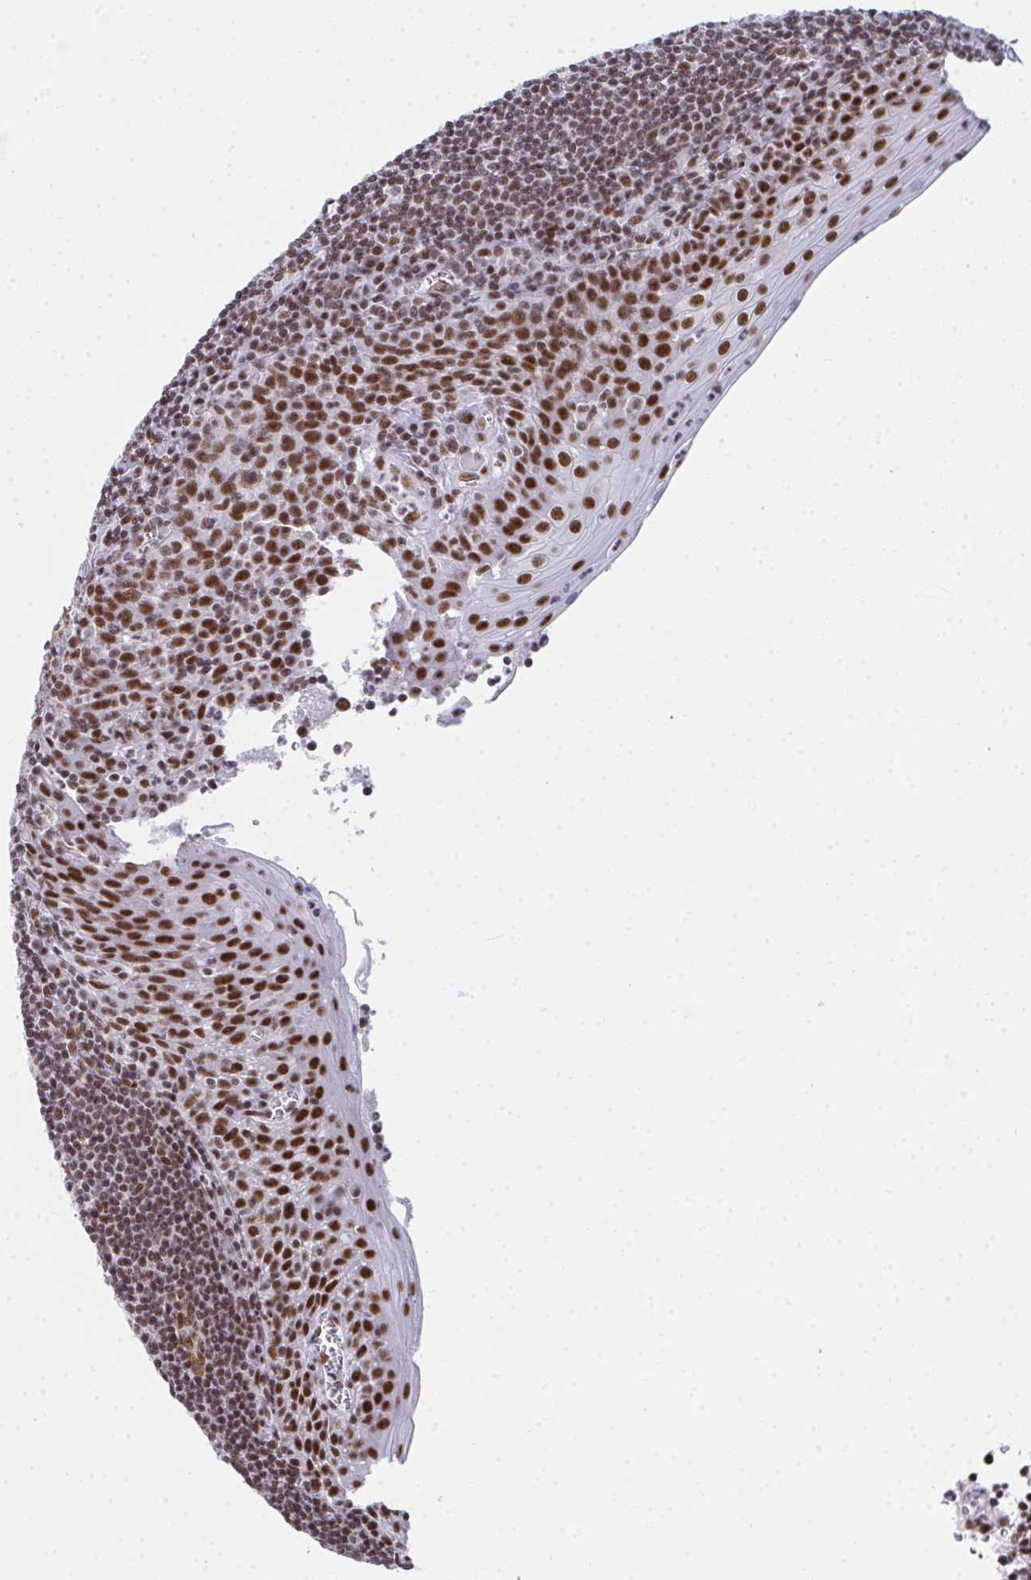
{"staining": {"intensity": "moderate", "quantity": ">75%", "location": "nuclear"}, "tissue": "tonsil", "cell_type": "Germinal center cells", "image_type": "normal", "snomed": [{"axis": "morphology", "description": "Normal tissue, NOS"}, {"axis": "topography", "description": "Tonsil"}], "caption": "The histopathology image displays a brown stain indicating the presence of a protein in the nuclear of germinal center cells in tonsil.", "gene": "SNRNP70", "patient": {"sex": "male", "age": 27}}